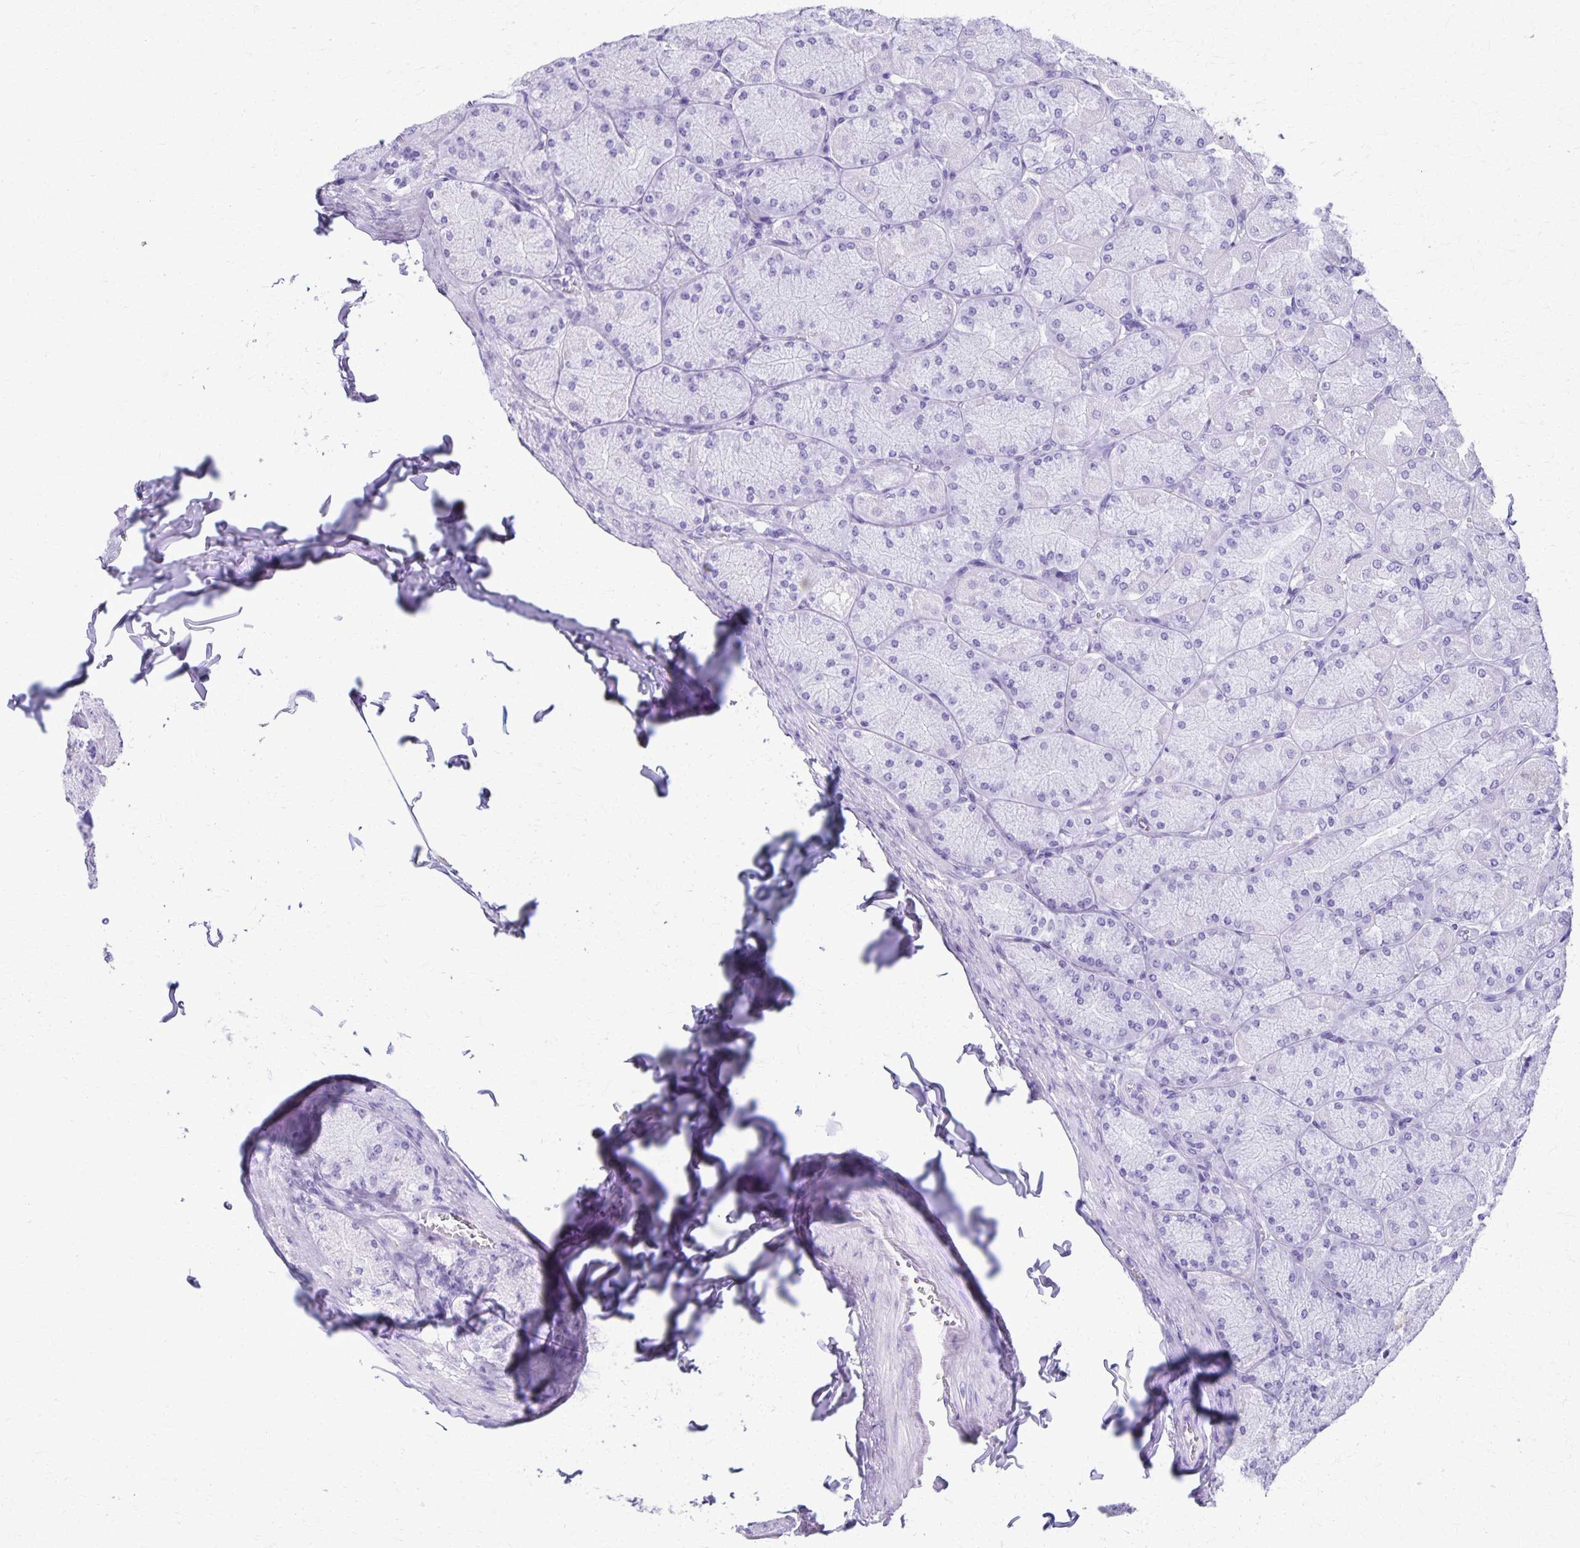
{"staining": {"intensity": "negative", "quantity": "none", "location": "none"}, "tissue": "stomach", "cell_type": "Glandular cells", "image_type": "normal", "snomed": [{"axis": "morphology", "description": "Normal tissue, NOS"}, {"axis": "topography", "description": "Stomach, upper"}], "caption": "IHC micrograph of unremarkable stomach: stomach stained with DAB exhibits no significant protein staining in glandular cells. The staining is performed using DAB brown chromogen with nuclei counter-stained in using hematoxylin.", "gene": "DEFA5", "patient": {"sex": "female", "age": 56}}